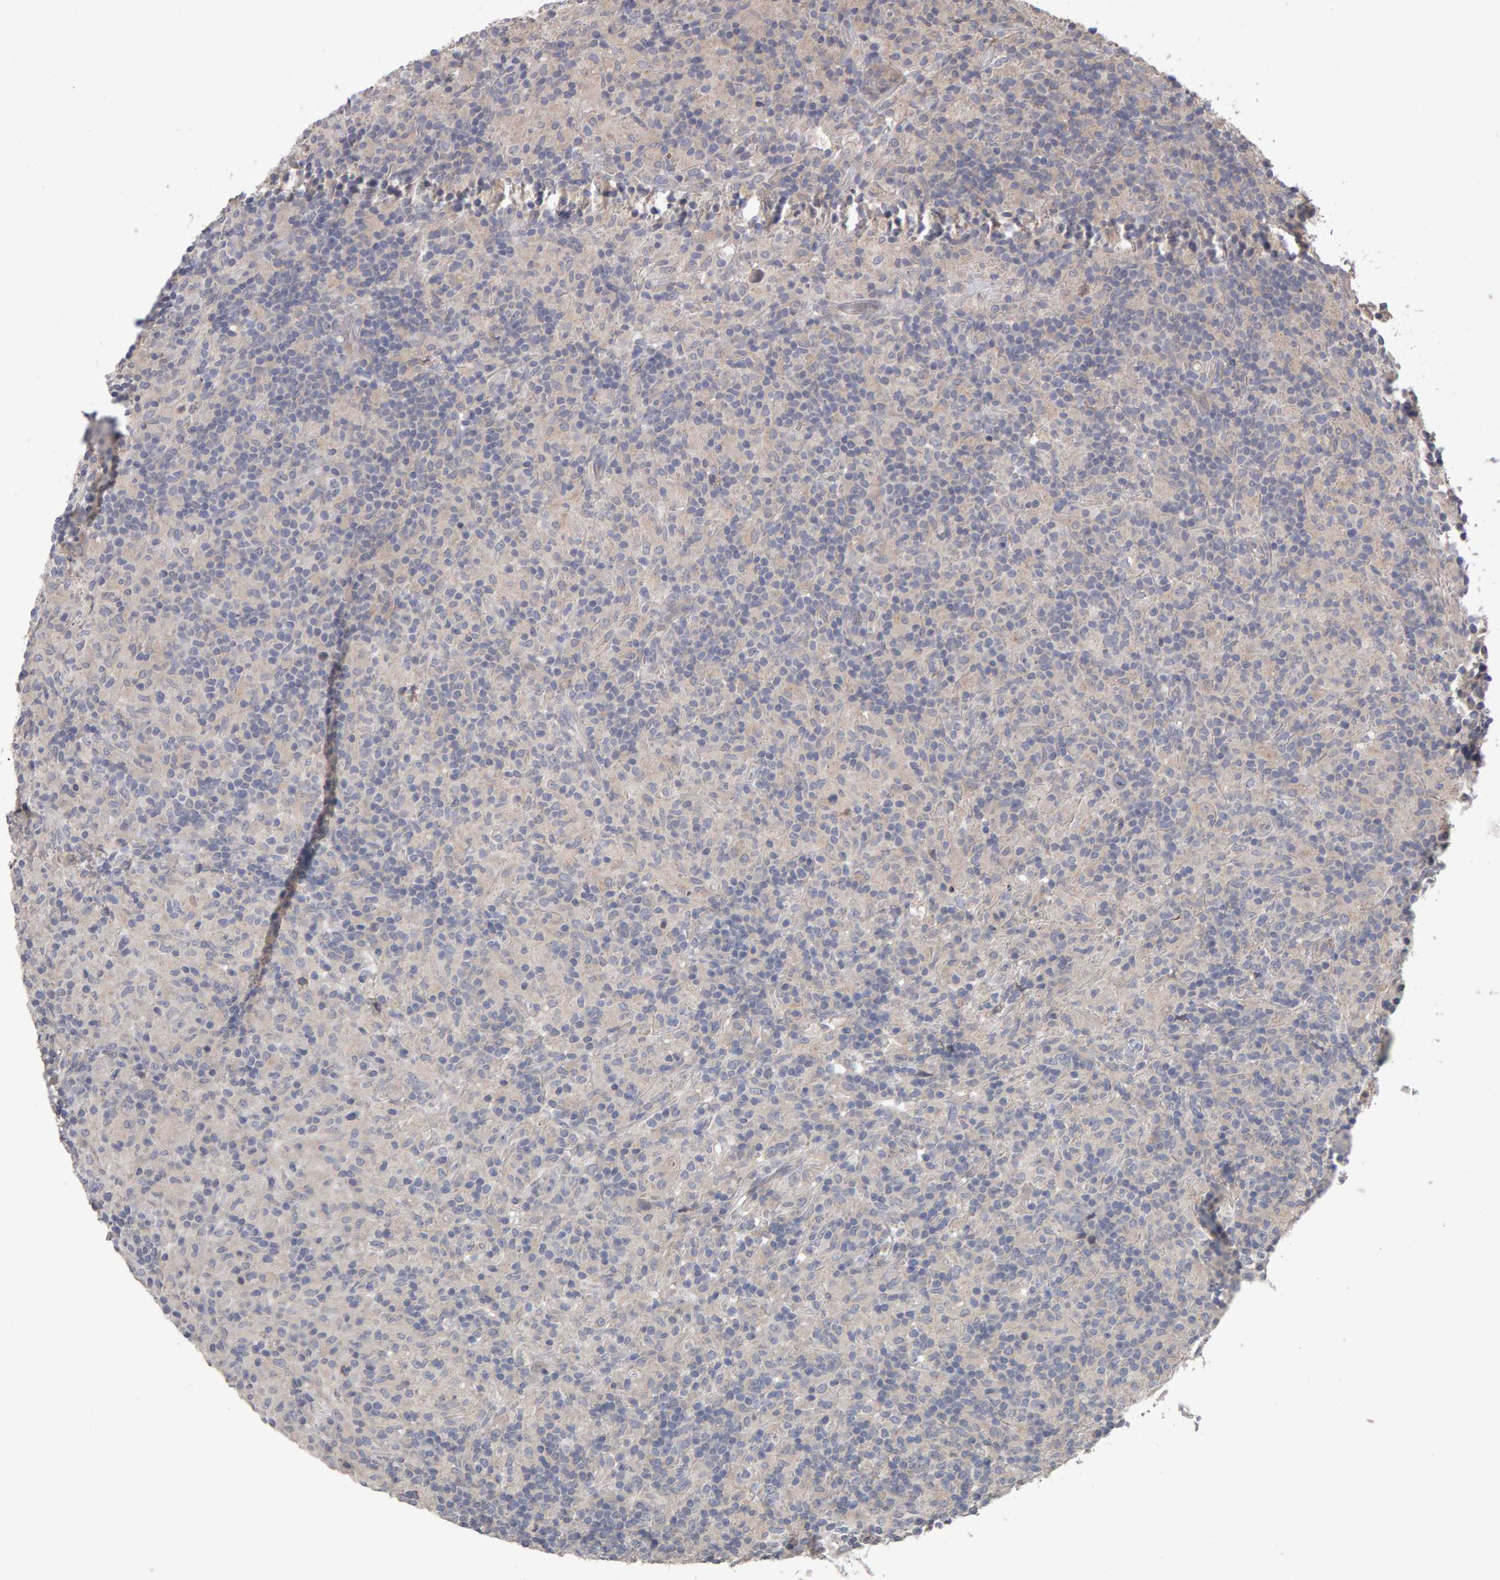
{"staining": {"intensity": "negative", "quantity": "none", "location": "none"}, "tissue": "lymphoma", "cell_type": "Tumor cells", "image_type": "cancer", "snomed": [{"axis": "morphology", "description": "Hodgkin's disease, NOS"}, {"axis": "topography", "description": "Lymph node"}], "caption": "IHC of human Hodgkin's disease shows no expression in tumor cells.", "gene": "COASY", "patient": {"sex": "male", "age": 70}}